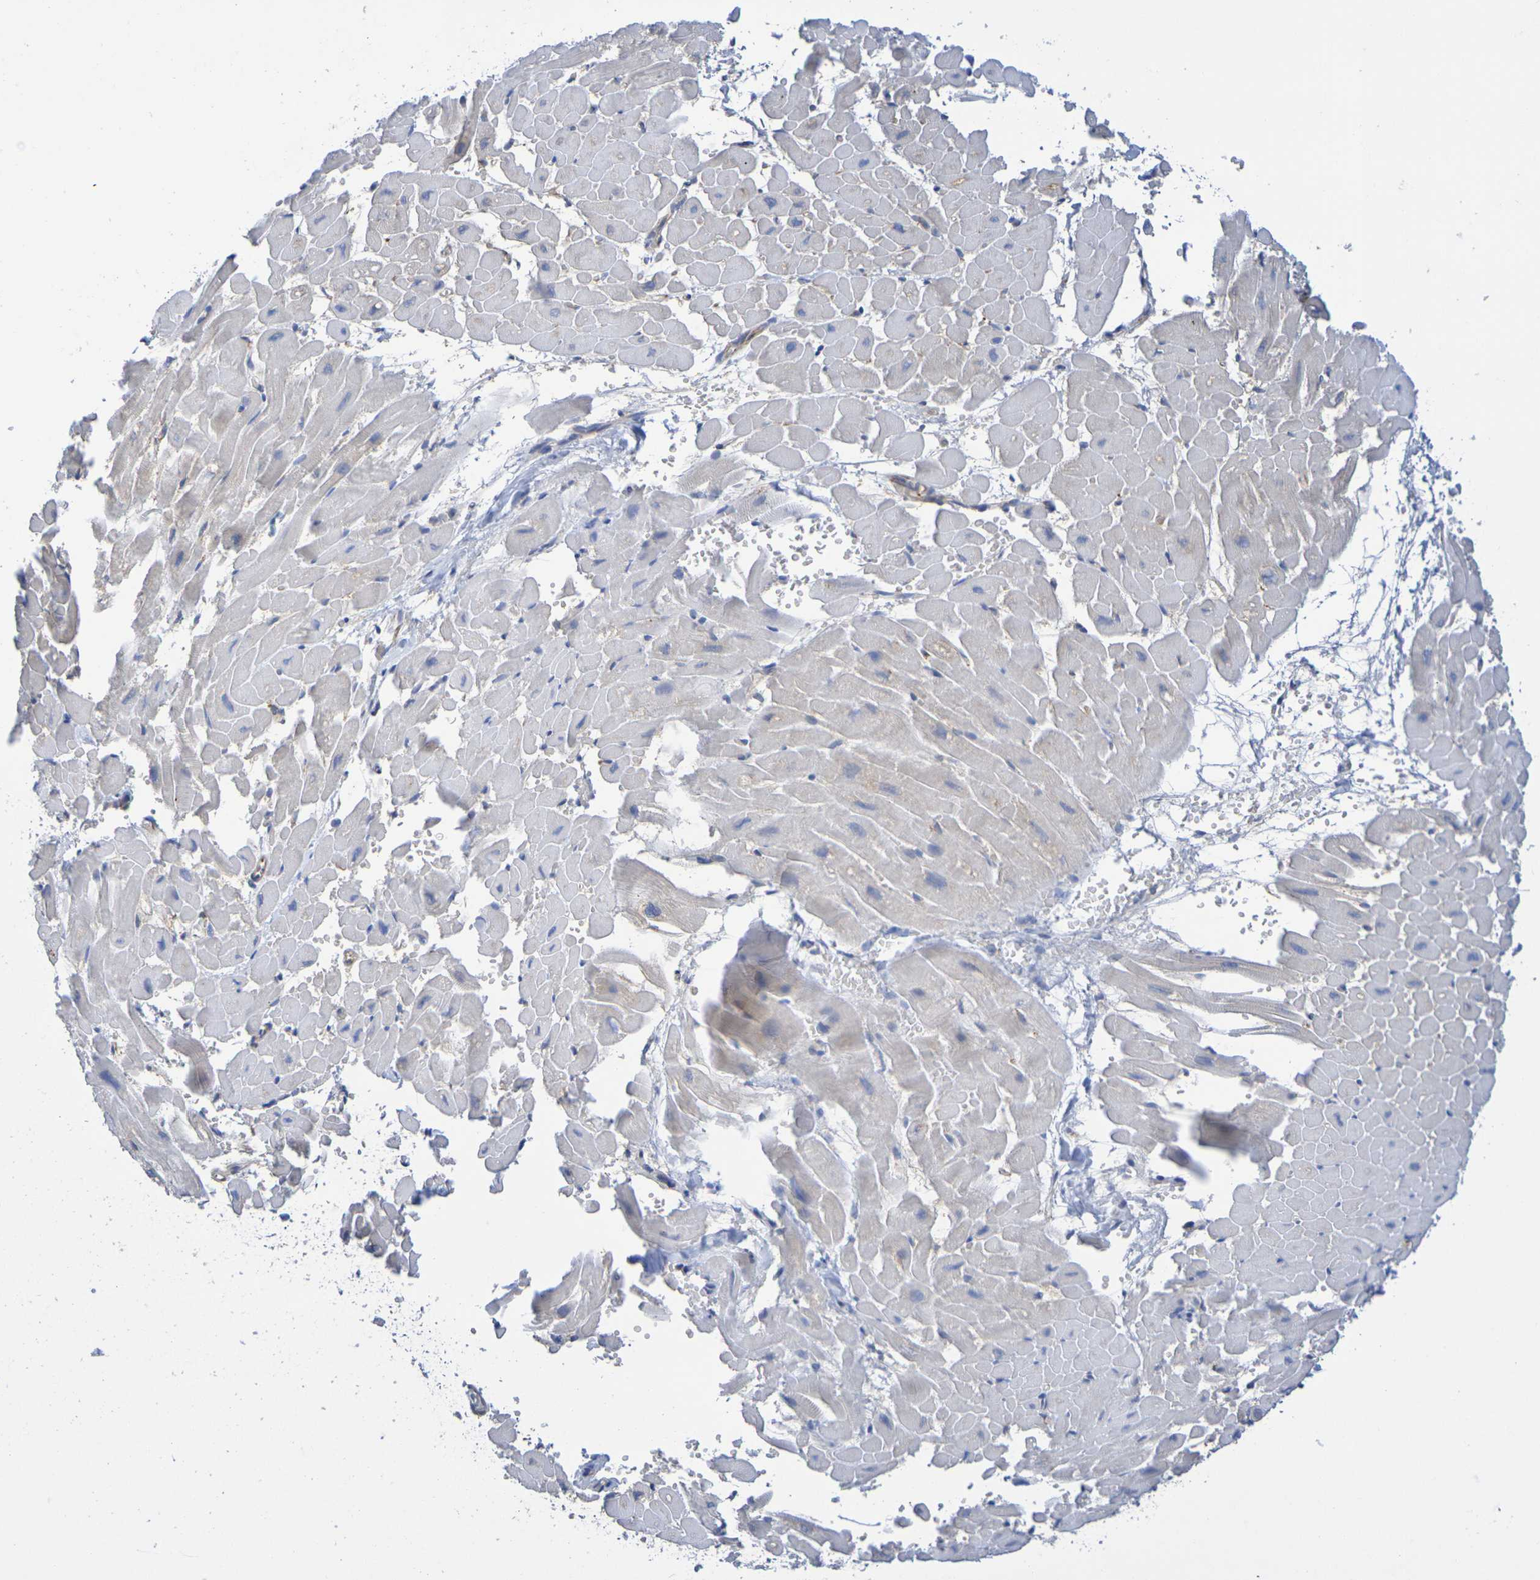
{"staining": {"intensity": "negative", "quantity": "none", "location": "none"}, "tissue": "heart muscle", "cell_type": "Cardiomyocytes", "image_type": "normal", "snomed": [{"axis": "morphology", "description": "Normal tissue, NOS"}, {"axis": "topography", "description": "Heart"}], "caption": "An image of heart muscle stained for a protein demonstrates no brown staining in cardiomyocytes.", "gene": "TMCC3", "patient": {"sex": "male", "age": 45}}